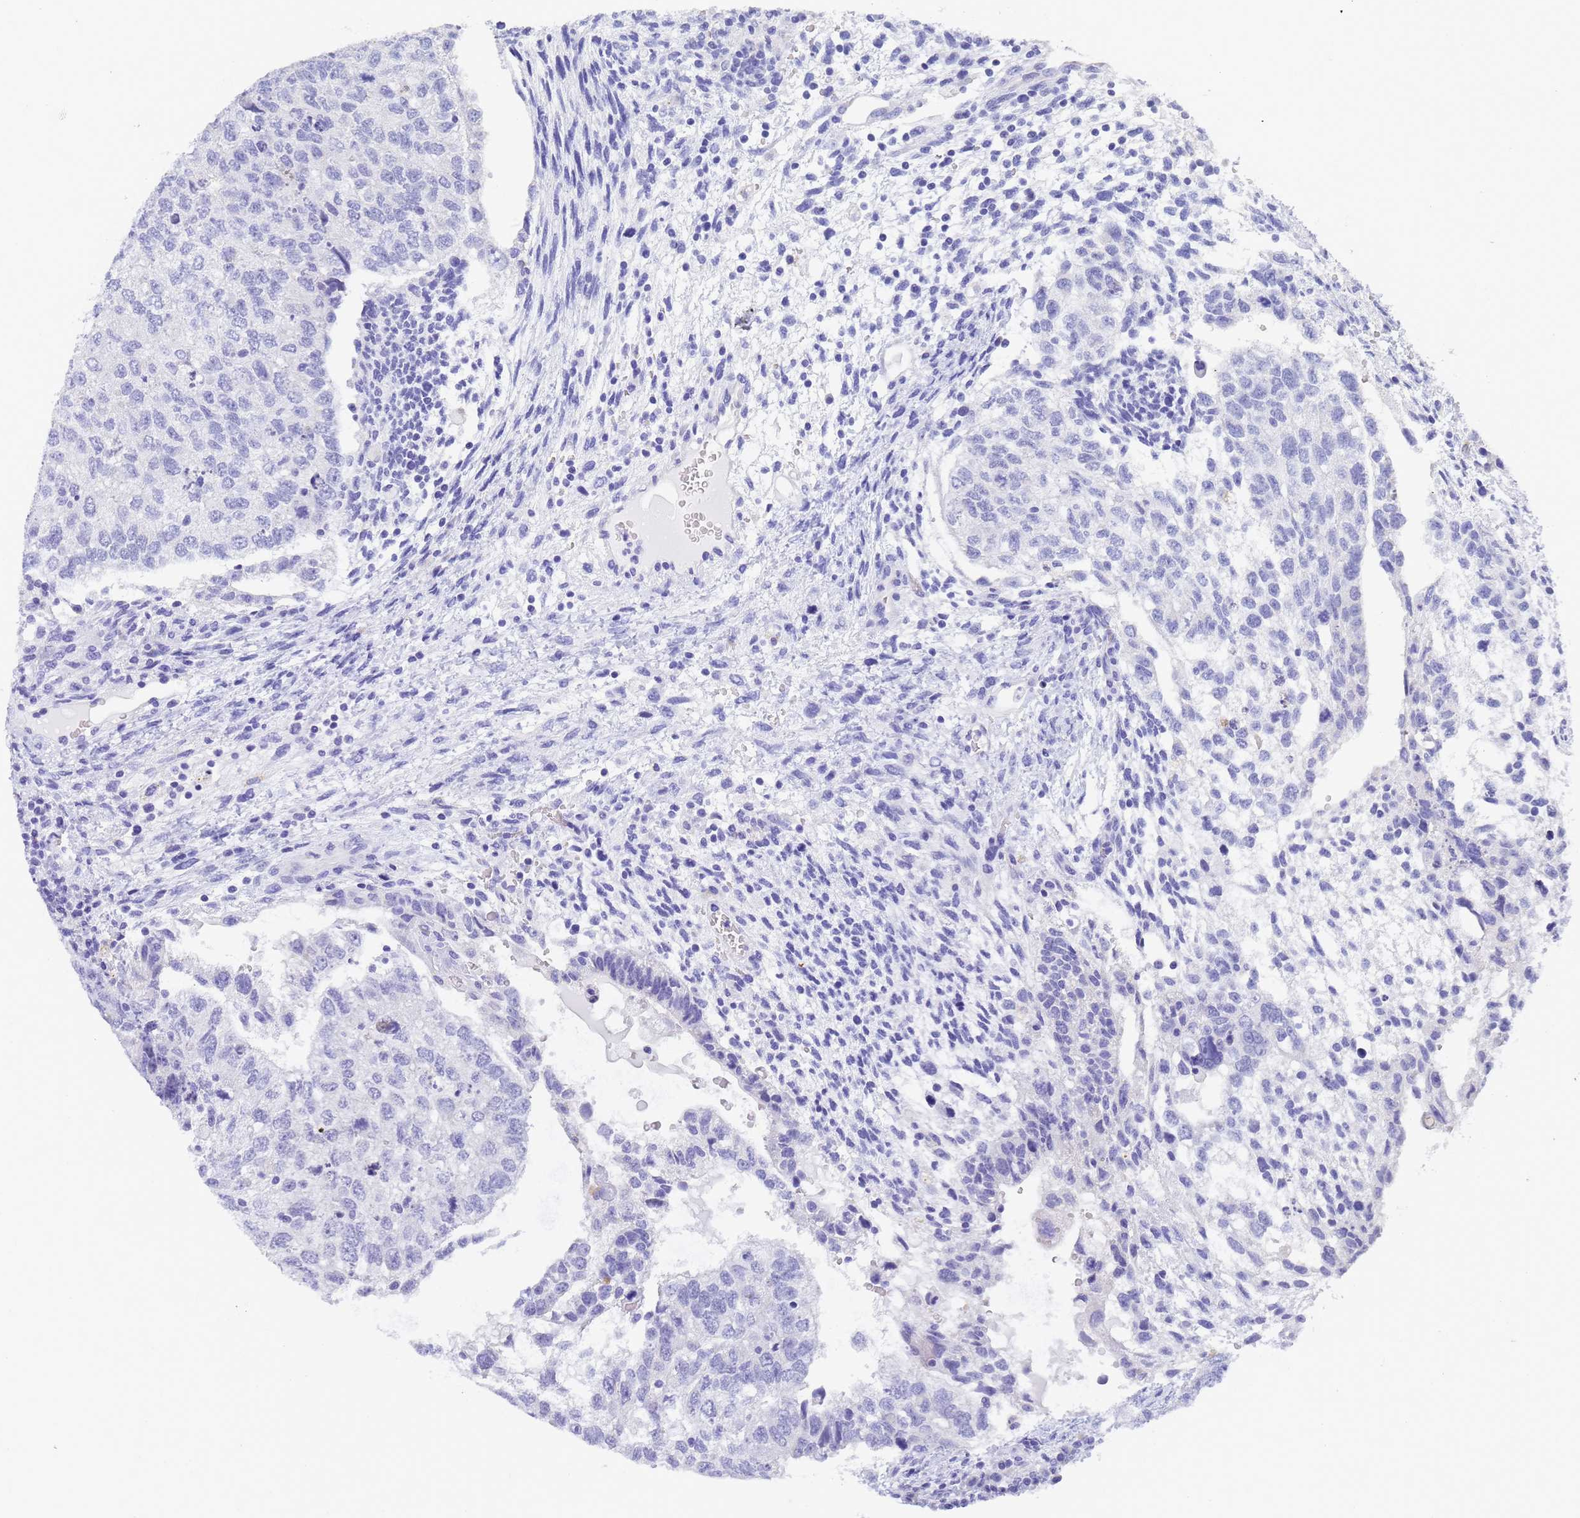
{"staining": {"intensity": "negative", "quantity": "none", "location": "none"}, "tissue": "testis cancer", "cell_type": "Tumor cells", "image_type": "cancer", "snomed": [{"axis": "morphology", "description": "Normal tissue, NOS"}, {"axis": "morphology", "description": "Carcinoma, Embryonal, NOS"}, {"axis": "topography", "description": "Testis"}], "caption": "Human testis embryonal carcinoma stained for a protein using IHC exhibits no staining in tumor cells.", "gene": "STATH", "patient": {"sex": "male", "age": 36}}